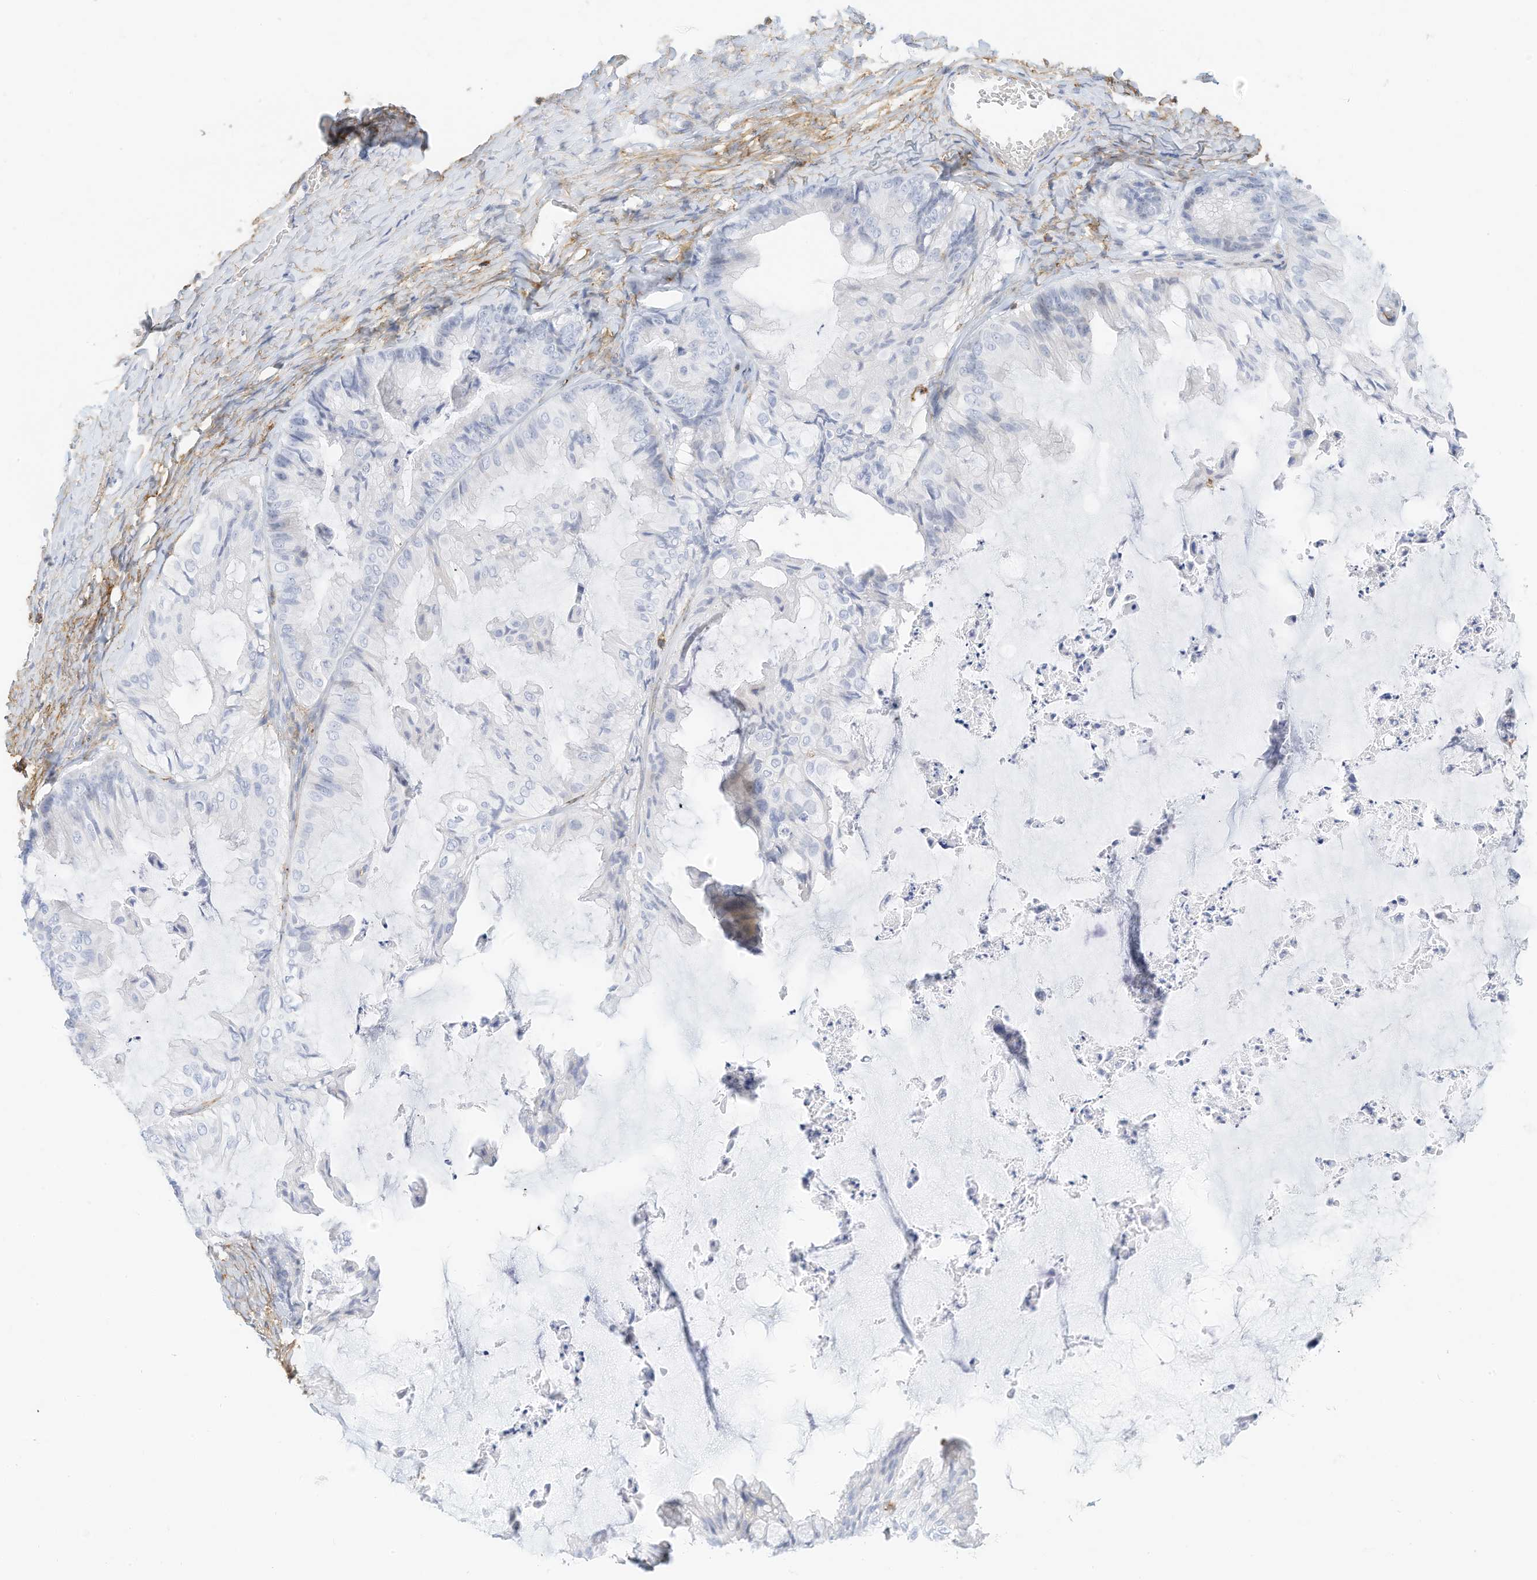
{"staining": {"intensity": "negative", "quantity": "none", "location": "none"}, "tissue": "ovarian cancer", "cell_type": "Tumor cells", "image_type": "cancer", "snomed": [{"axis": "morphology", "description": "Cystadenocarcinoma, mucinous, NOS"}, {"axis": "topography", "description": "Ovary"}], "caption": "The image reveals no staining of tumor cells in ovarian cancer (mucinous cystadenocarcinoma).", "gene": "TXNDC9", "patient": {"sex": "female", "age": 71}}